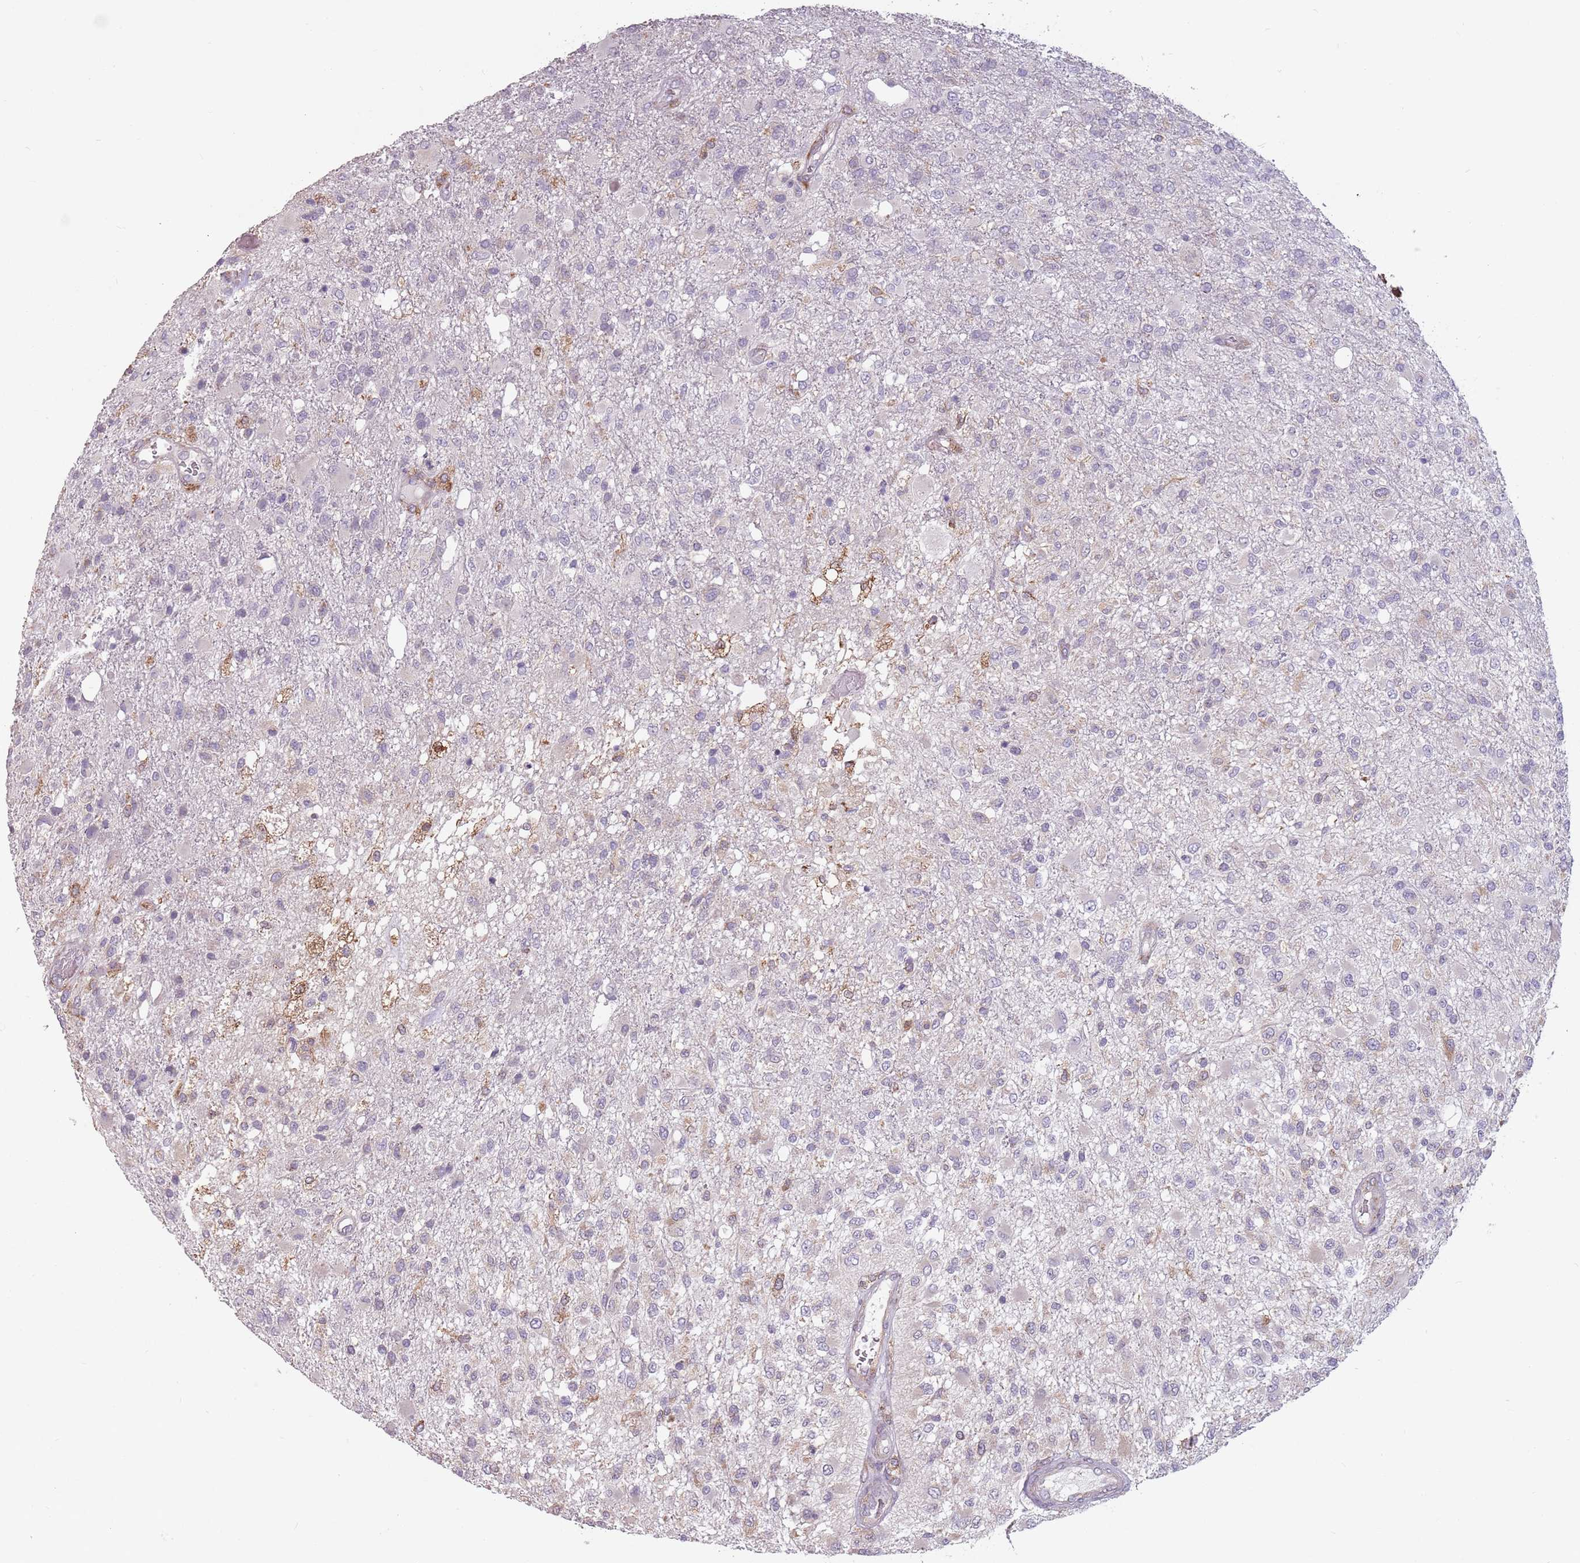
{"staining": {"intensity": "negative", "quantity": "none", "location": "none"}, "tissue": "glioma", "cell_type": "Tumor cells", "image_type": "cancer", "snomed": [{"axis": "morphology", "description": "Glioma, malignant, High grade"}, {"axis": "topography", "description": "Brain"}], "caption": "IHC micrograph of neoplastic tissue: glioma stained with DAB (3,3'-diaminobenzidine) reveals no significant protein staining in tumor cells.", "gene": "RPS9", "patient": {"sex": "female", "age": 74}}